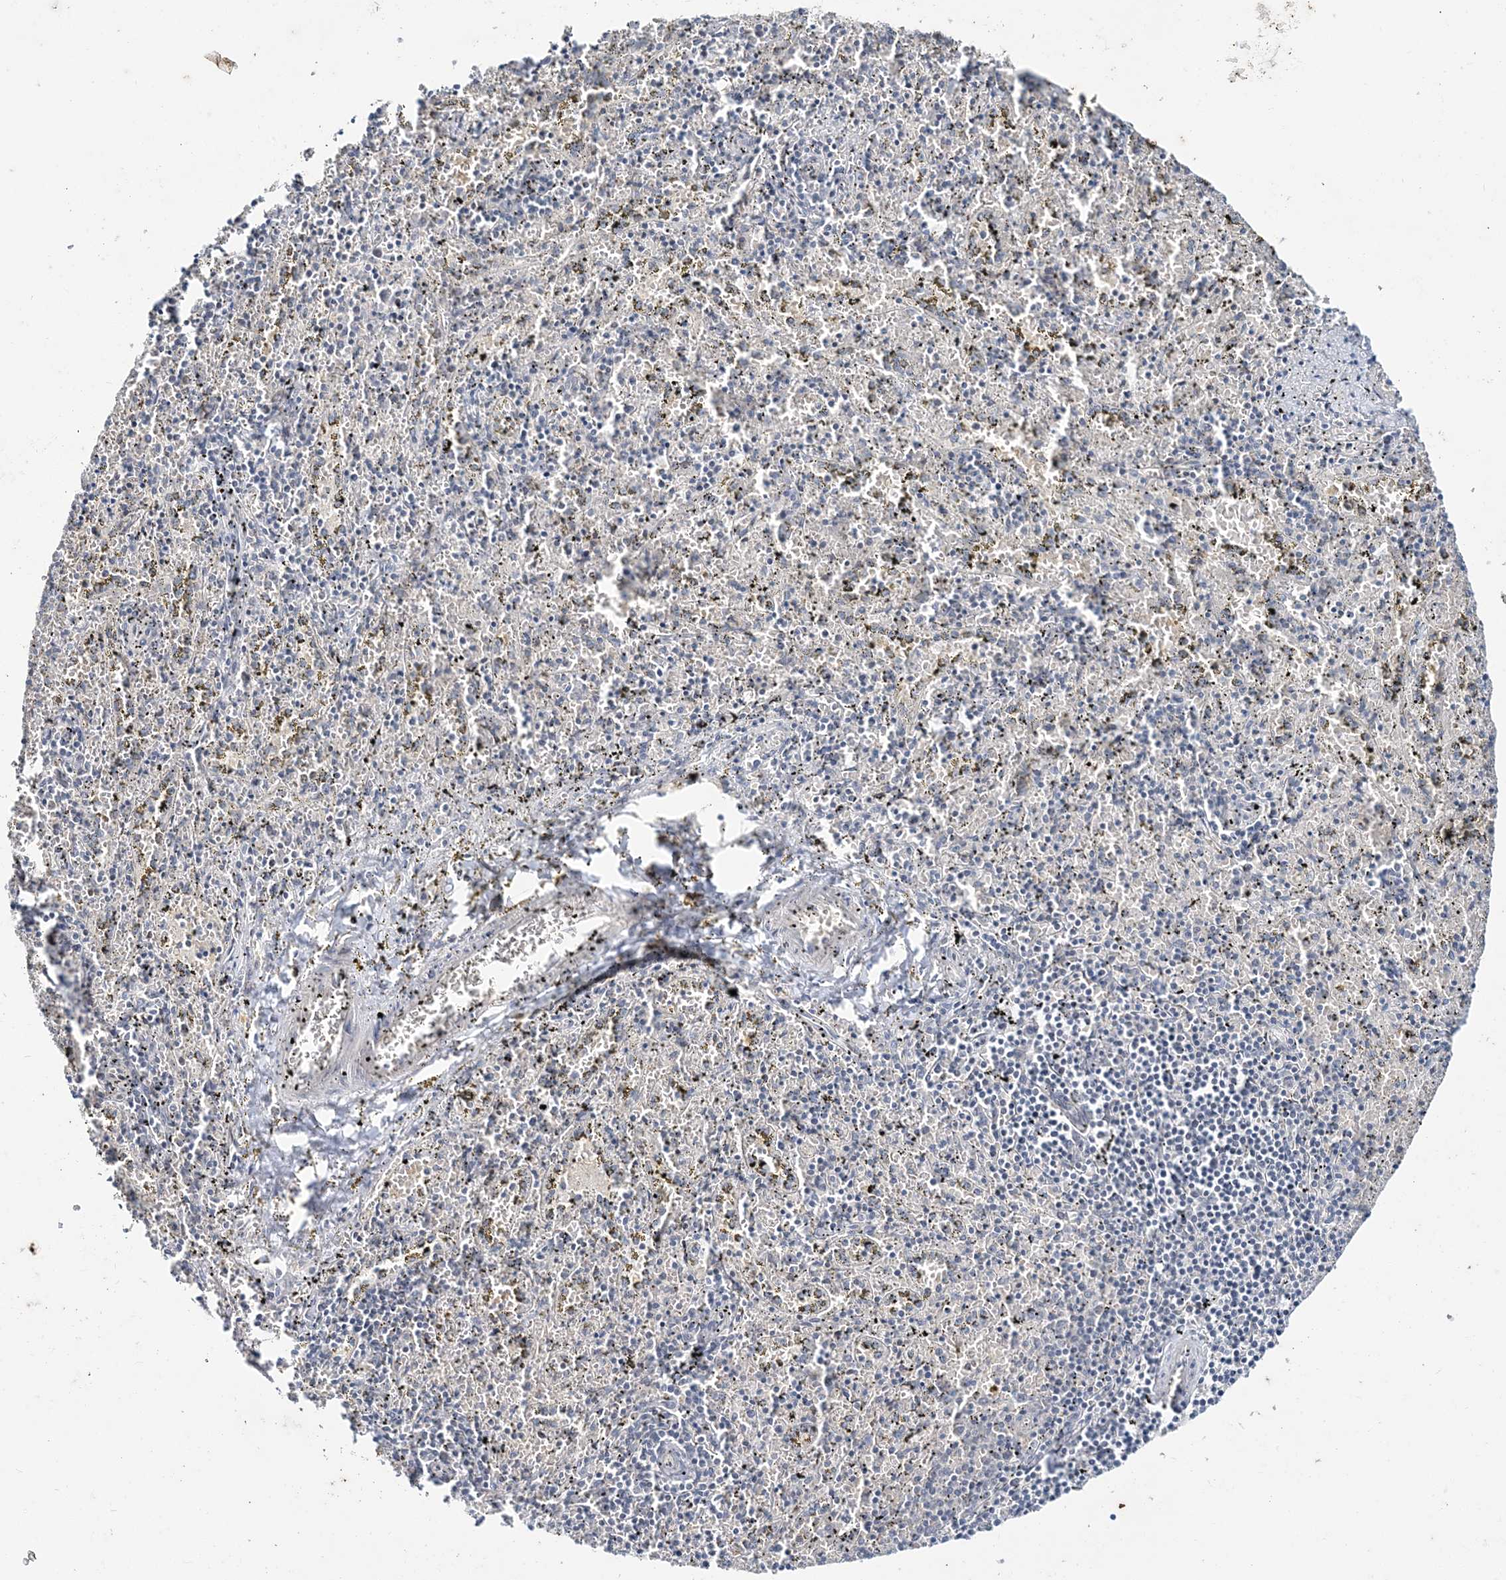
{"staining": {"intensity": "negative", "quantity": "none", "location": "none"}, "tissue": "spleen", "cell_type": "Cells in red pulp", "image_type": "normal", "snomed": [{"axis": "morphology", "description": "Normal tissue, NOS"}, {"axis": "topography", "description": "Spleen"}], "caption": "This image is of normal spleen stained with immunohistochemistry (IHC) to label a protein in brown with the nuclei are counter-stained blue. There is no expression in cells in red pulp. (Stains: DAB immunohistochemistry (IHC) with hematoxylin counter stain, Microscopy: brightfield microscopy at high magnification).", "gene": "LEXM", "patient": {"sex": "male", "age": 11}}